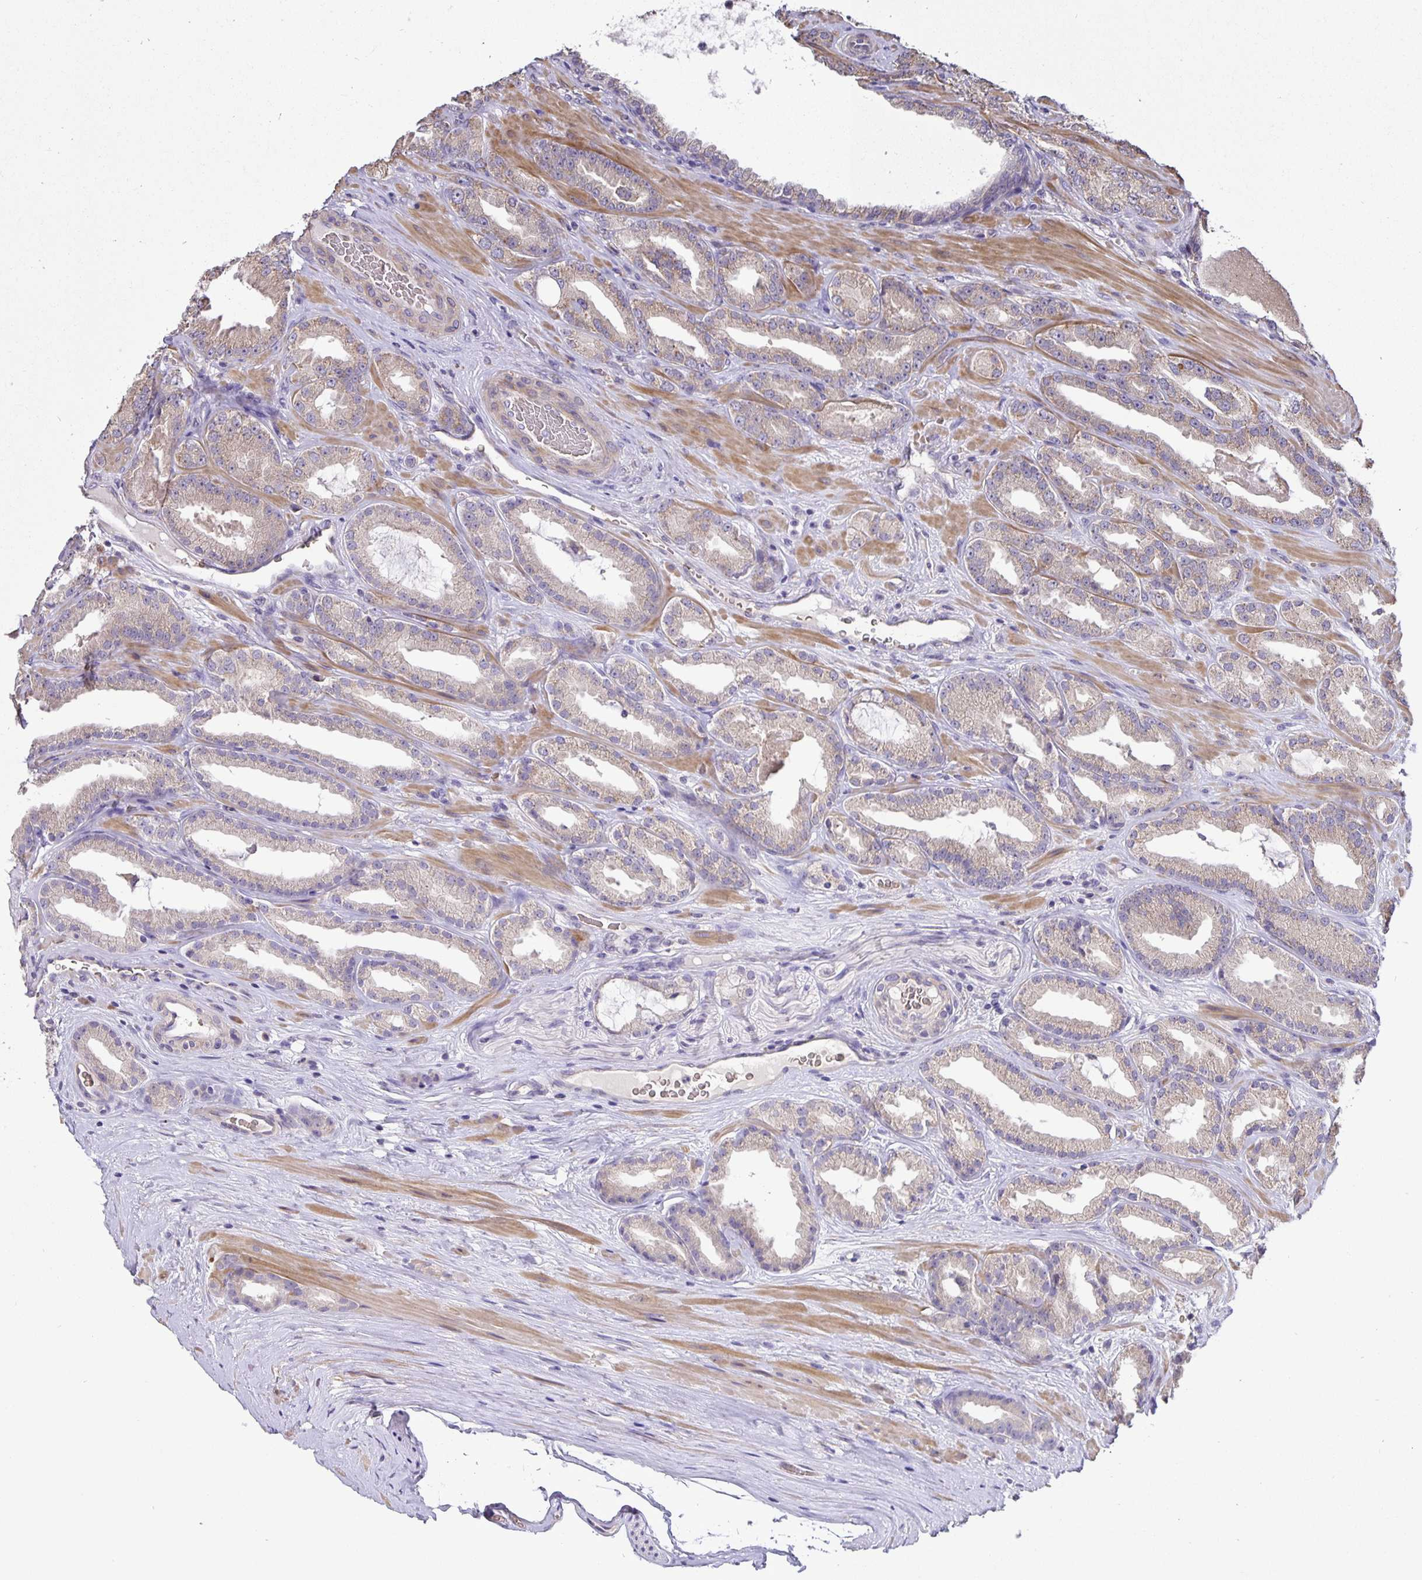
{"staining": {"intensity": "weak", "quantity": ">75%", "location": "cytoplasmic/membranous"}, "tissue": "prostate cancer", "cell_type": "Tumor cells", "image_type": "cancer", "snomed": [{"axis": "morphology", "description": "Adenocarcinoma, Low grade"}, {"axis": "topography", "description": "Prostate"}], "caption": "Protein staining of prostate low-grade adenocarcinoma tissue displays weak cytoplasmic/membranous expression in about >75% of tumor cells.", "gene": "TMEM71", "patient": {"sex": "male", "age": 61}}